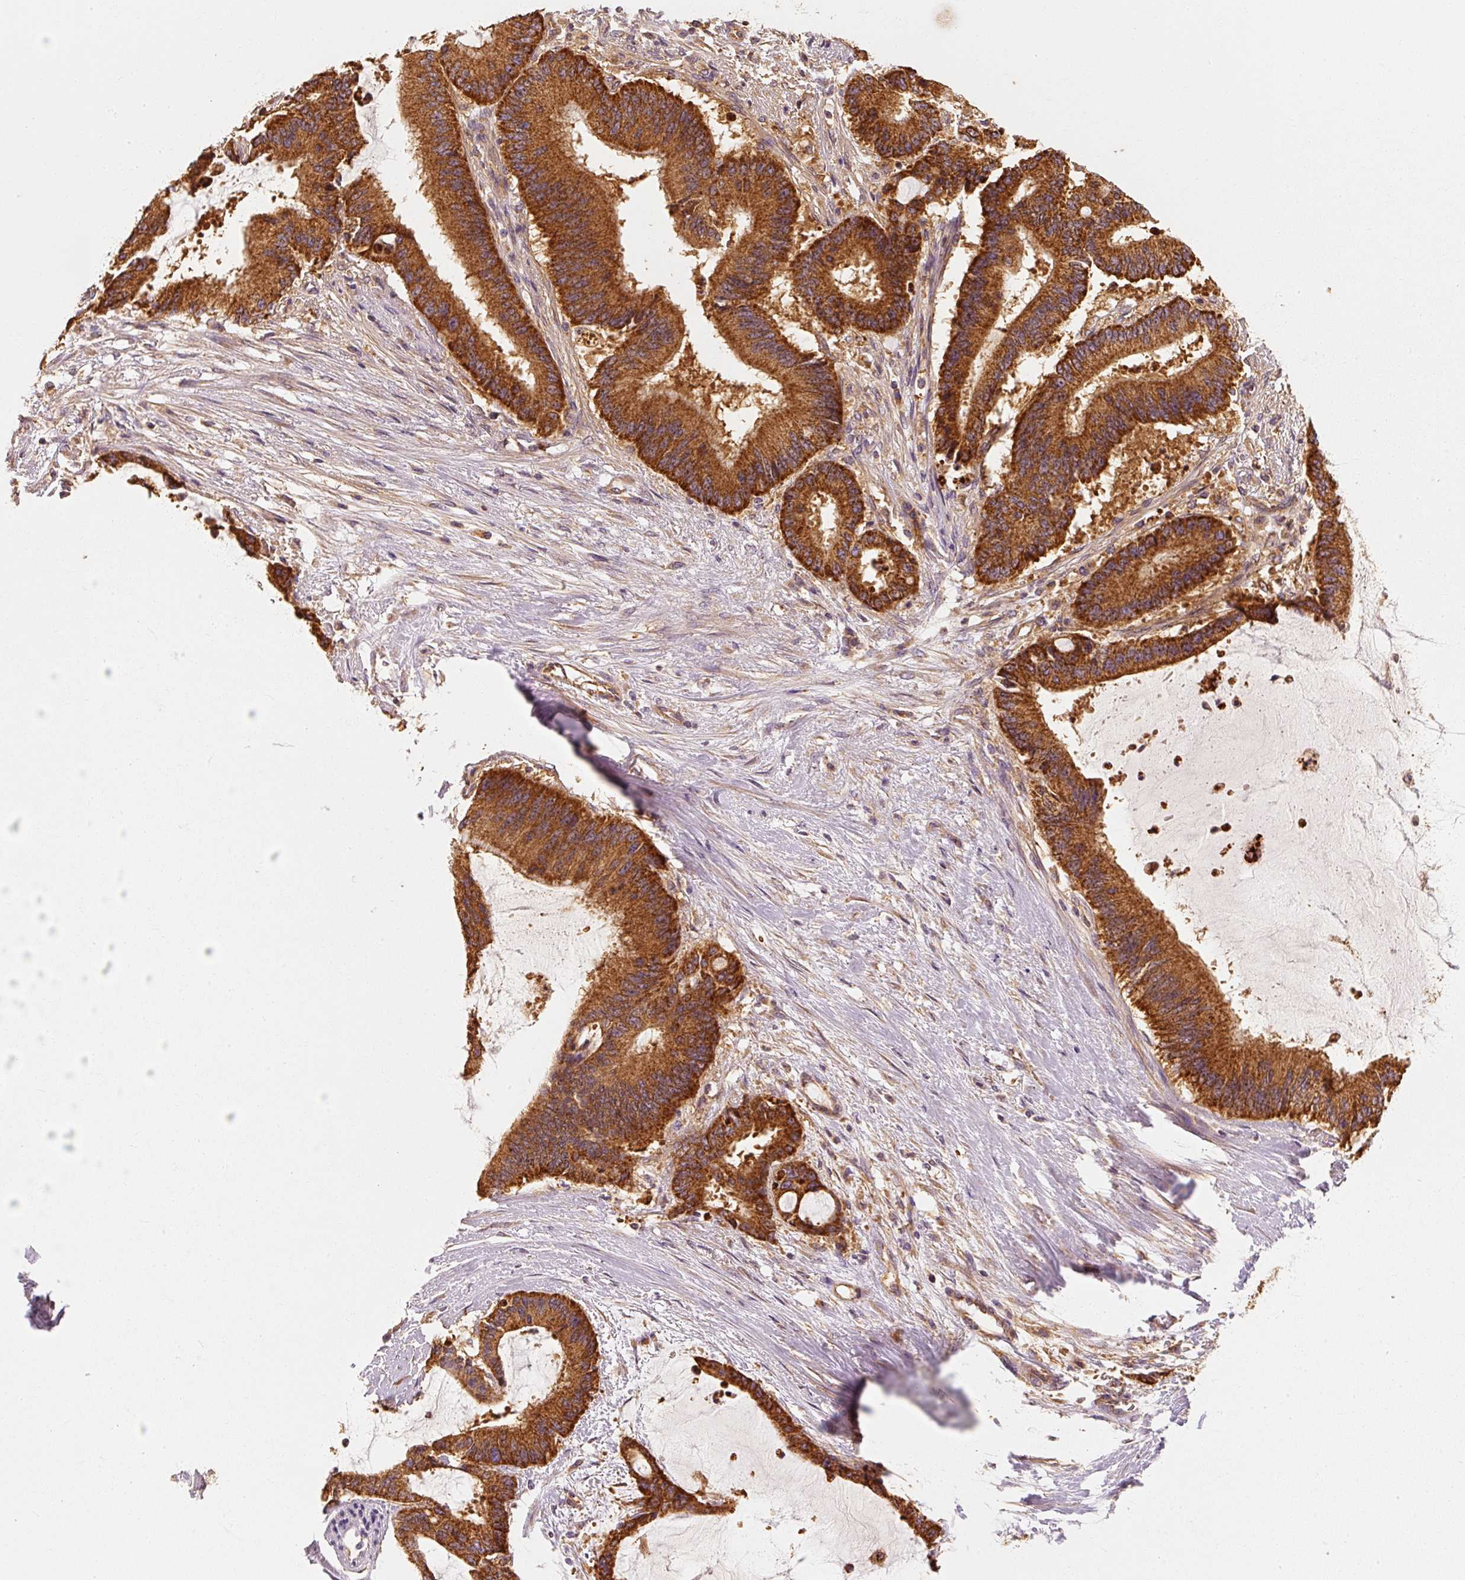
{"staining": {"intensity": "strong", "quantity": ">75%", "location": "cytoplasmic/membranous"}, "tissue": "liver cancer", "cell_type": "Tumor cells", "image_type": "cancer", "snomed": [{"axis": "morphology", "description": "Normal tissue, NOS"}, {"axis": "morphology", "description": "Cholangiocarcinoma"}, {"axis": "topography", "description": "Liver"}, {"axis": "topography", "description": "Peripheral nerve tissue"}], "caption": "The histopathology image demonstrates a brown stain indicating the presence of a protein in the cytoplasmic/membranous of tumor cells in liver cholangiocarcinoma.", "gene": "TOMM40", "patient": {"sex": "female", "age": 73}}